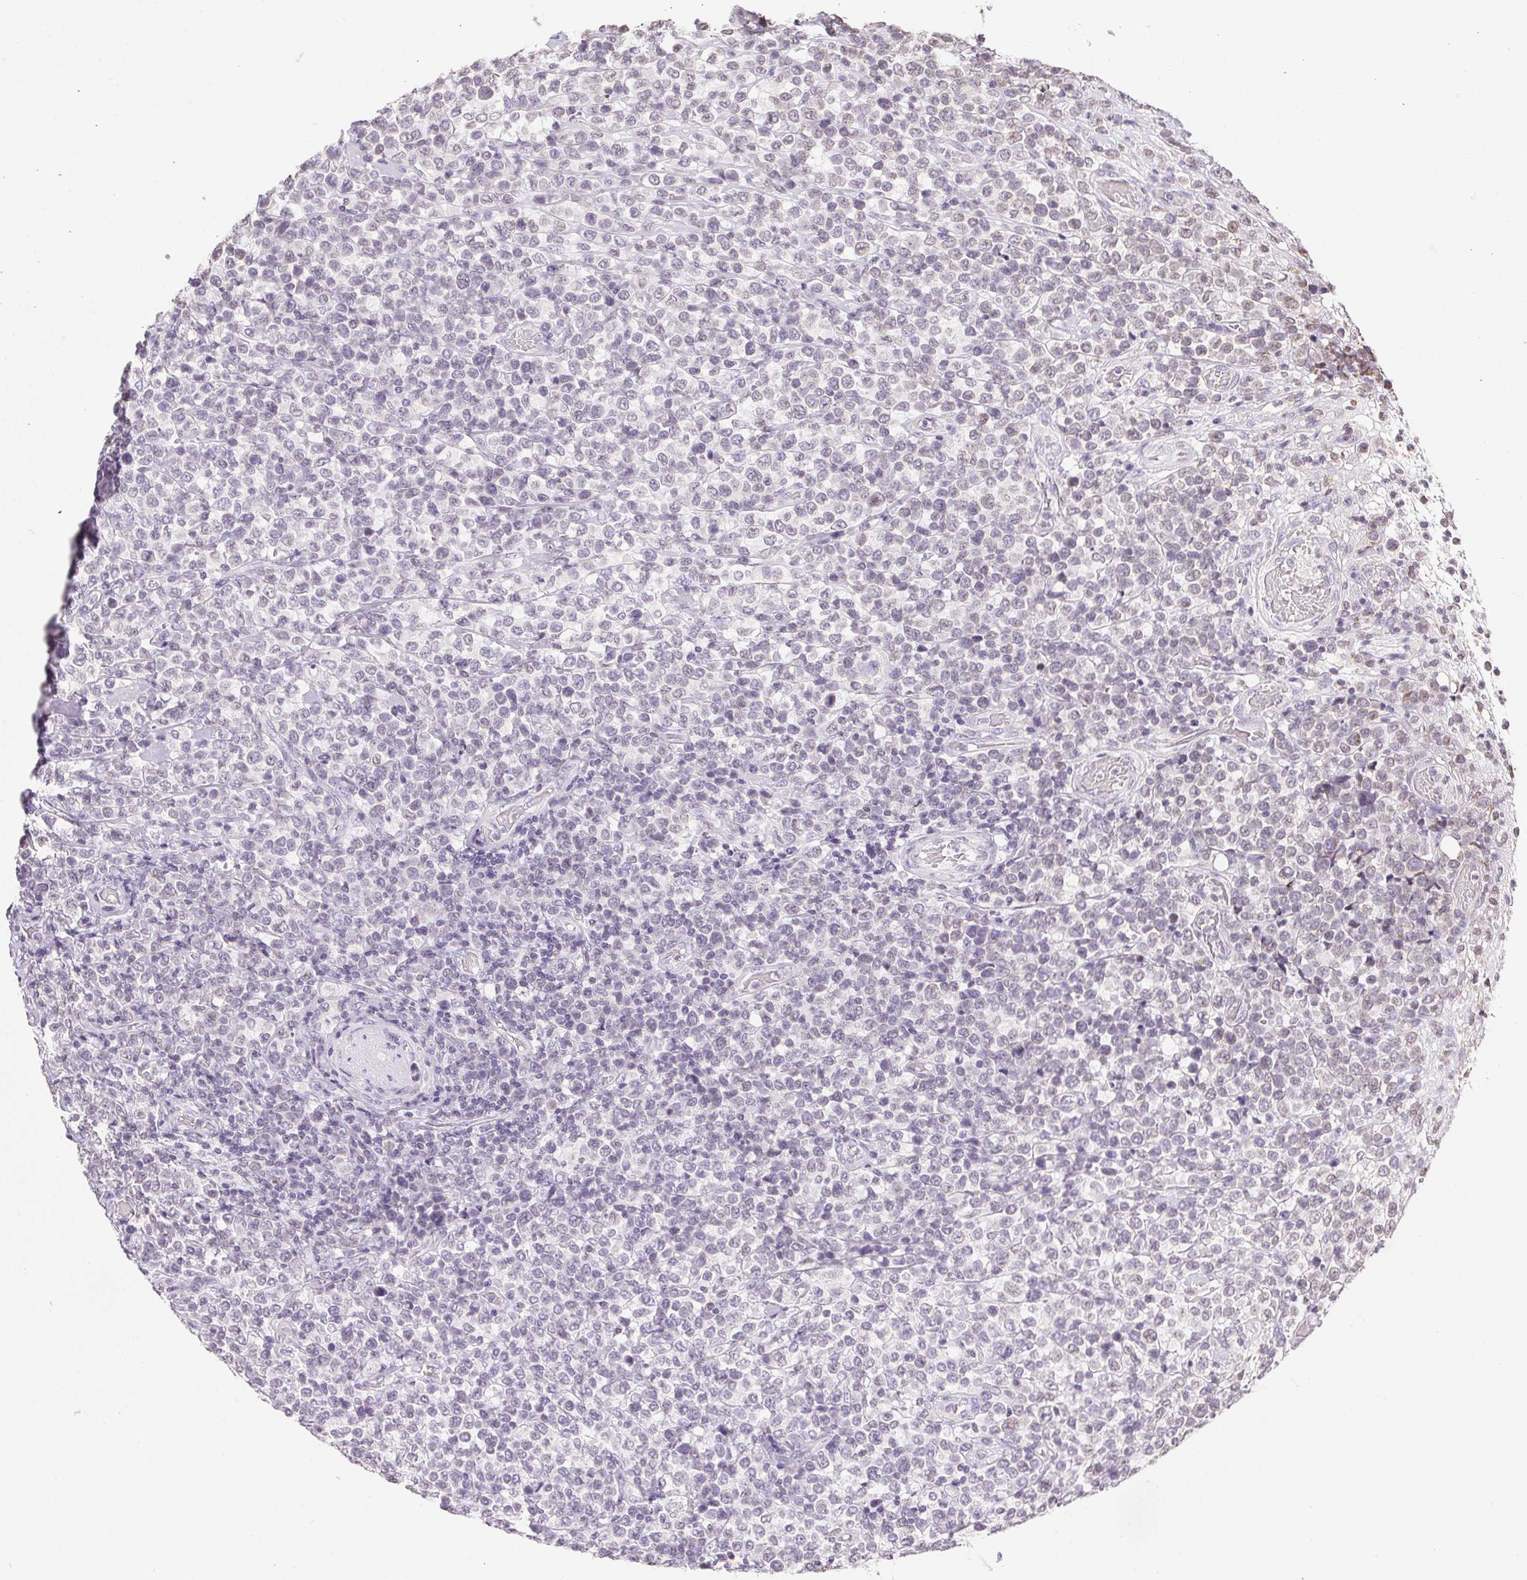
{"staining": {"intensity": "negative", "quantity": "none", "location": "none"}, "tissue": "lymphoma", "cell_type": "Tumor cells", "image_type": "cancer", "snomed": [{"axis": "morphology", "description": "Malignant lymphoma, non-Hodgkin's type, High grade"}, {"axis": "topography", "description": "Soft tissue"}], "caption": "The histopathology image displays no staining of tumor cells in high-grade malignant lymphoma, non-Hodgkin's type.", "gene": "PRL", "patient": {"sex": "female", "age": 56}}